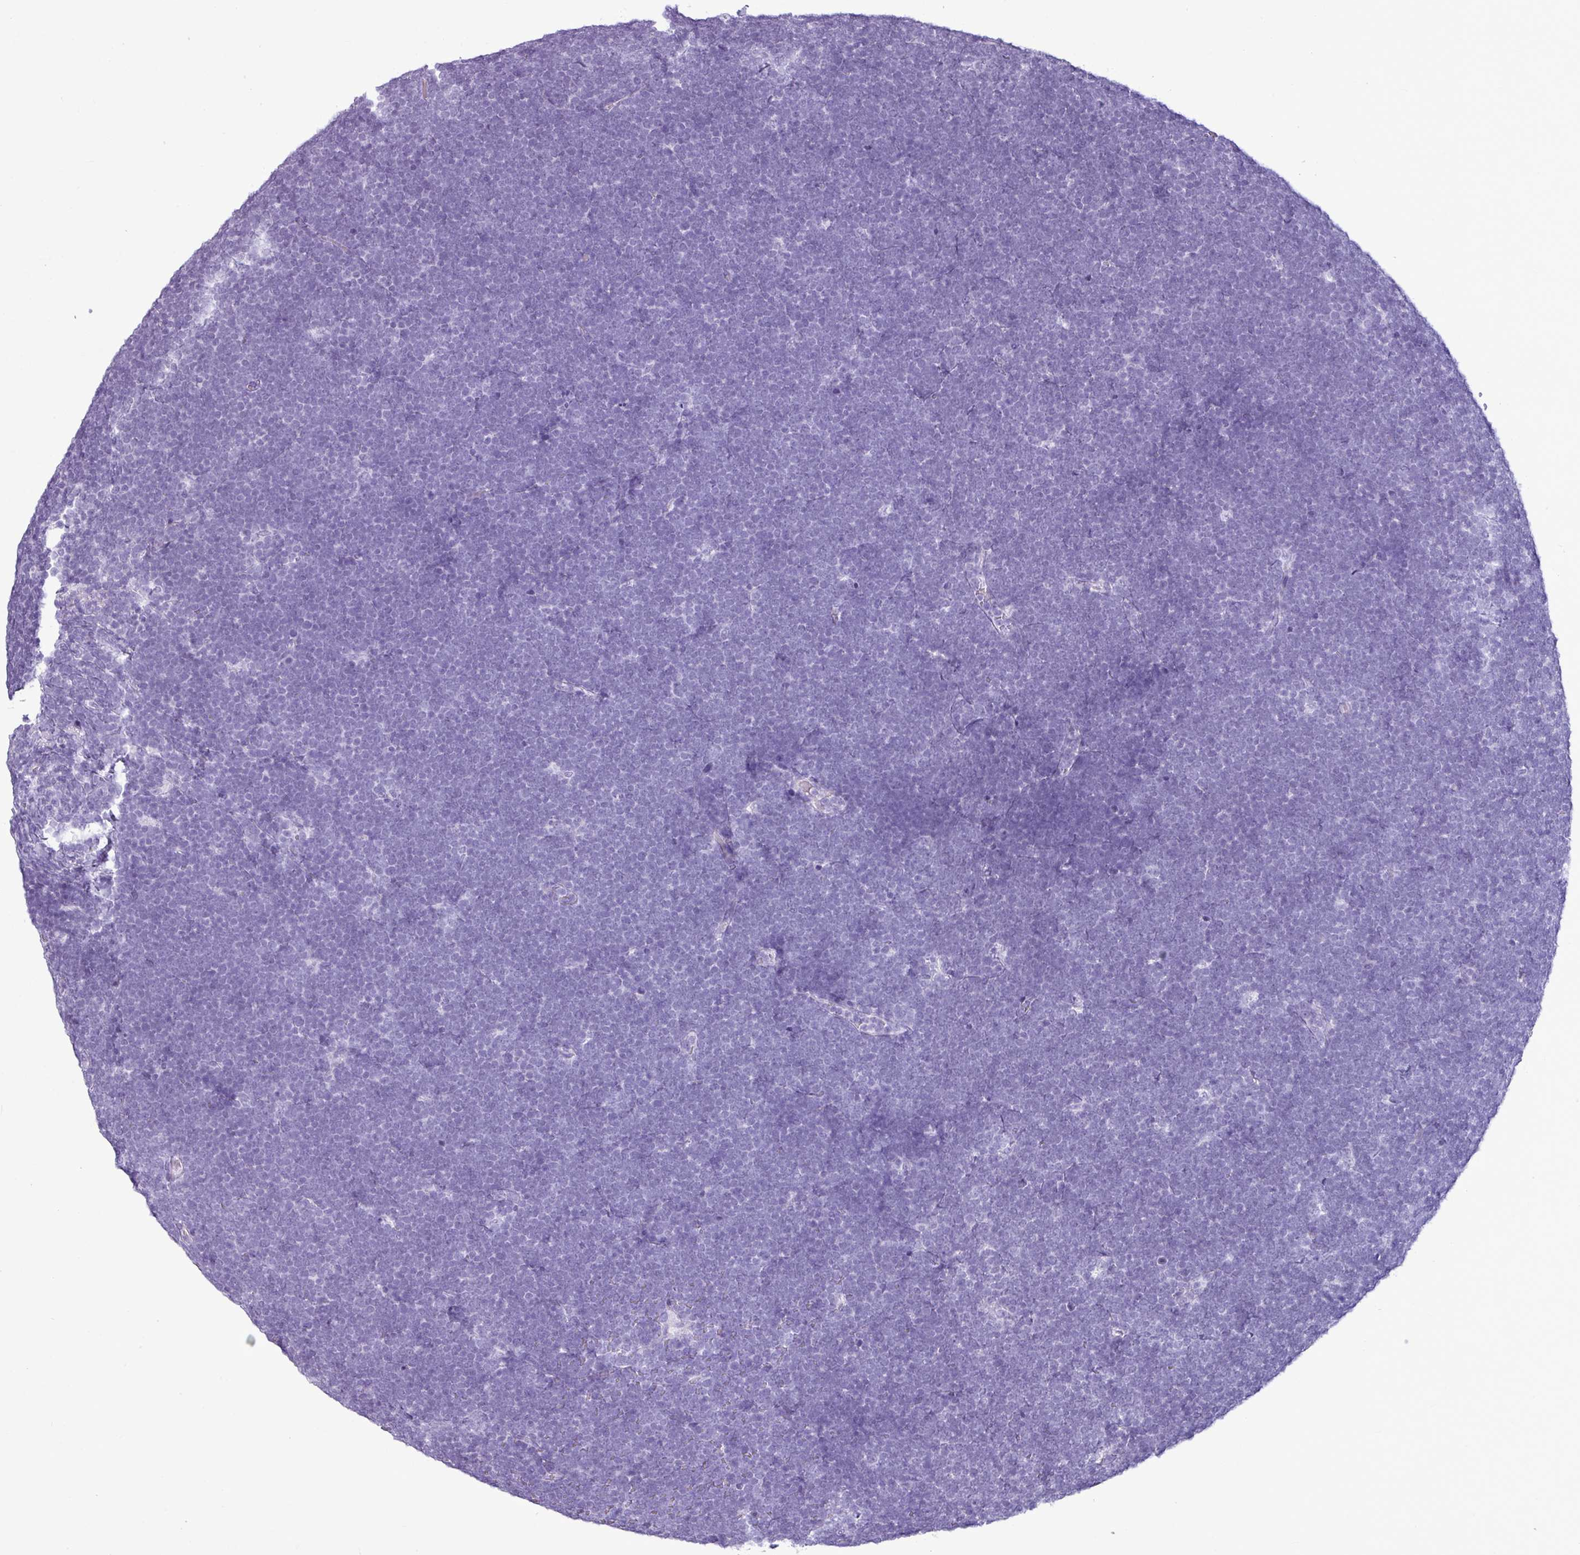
{"staining": {"intensity": "negative", "quantity": "none", "location": "none"}, "tissue": "lymphoma", "cell_type": "Tumor cells", "image_type": "cancer", "snomed": [{"axis": "morphology", "description": "Malignant lymphoma, non-Hodgkin's type, High grade"}, {"axis": "topography", "description": "Lymph node"}], "caption": "A micrograph of lymphoma stained for a protein reveals no brown staining in tumor cells.", "gene": "AMY1B", "patient": {"sex": "male", "age": 13}}